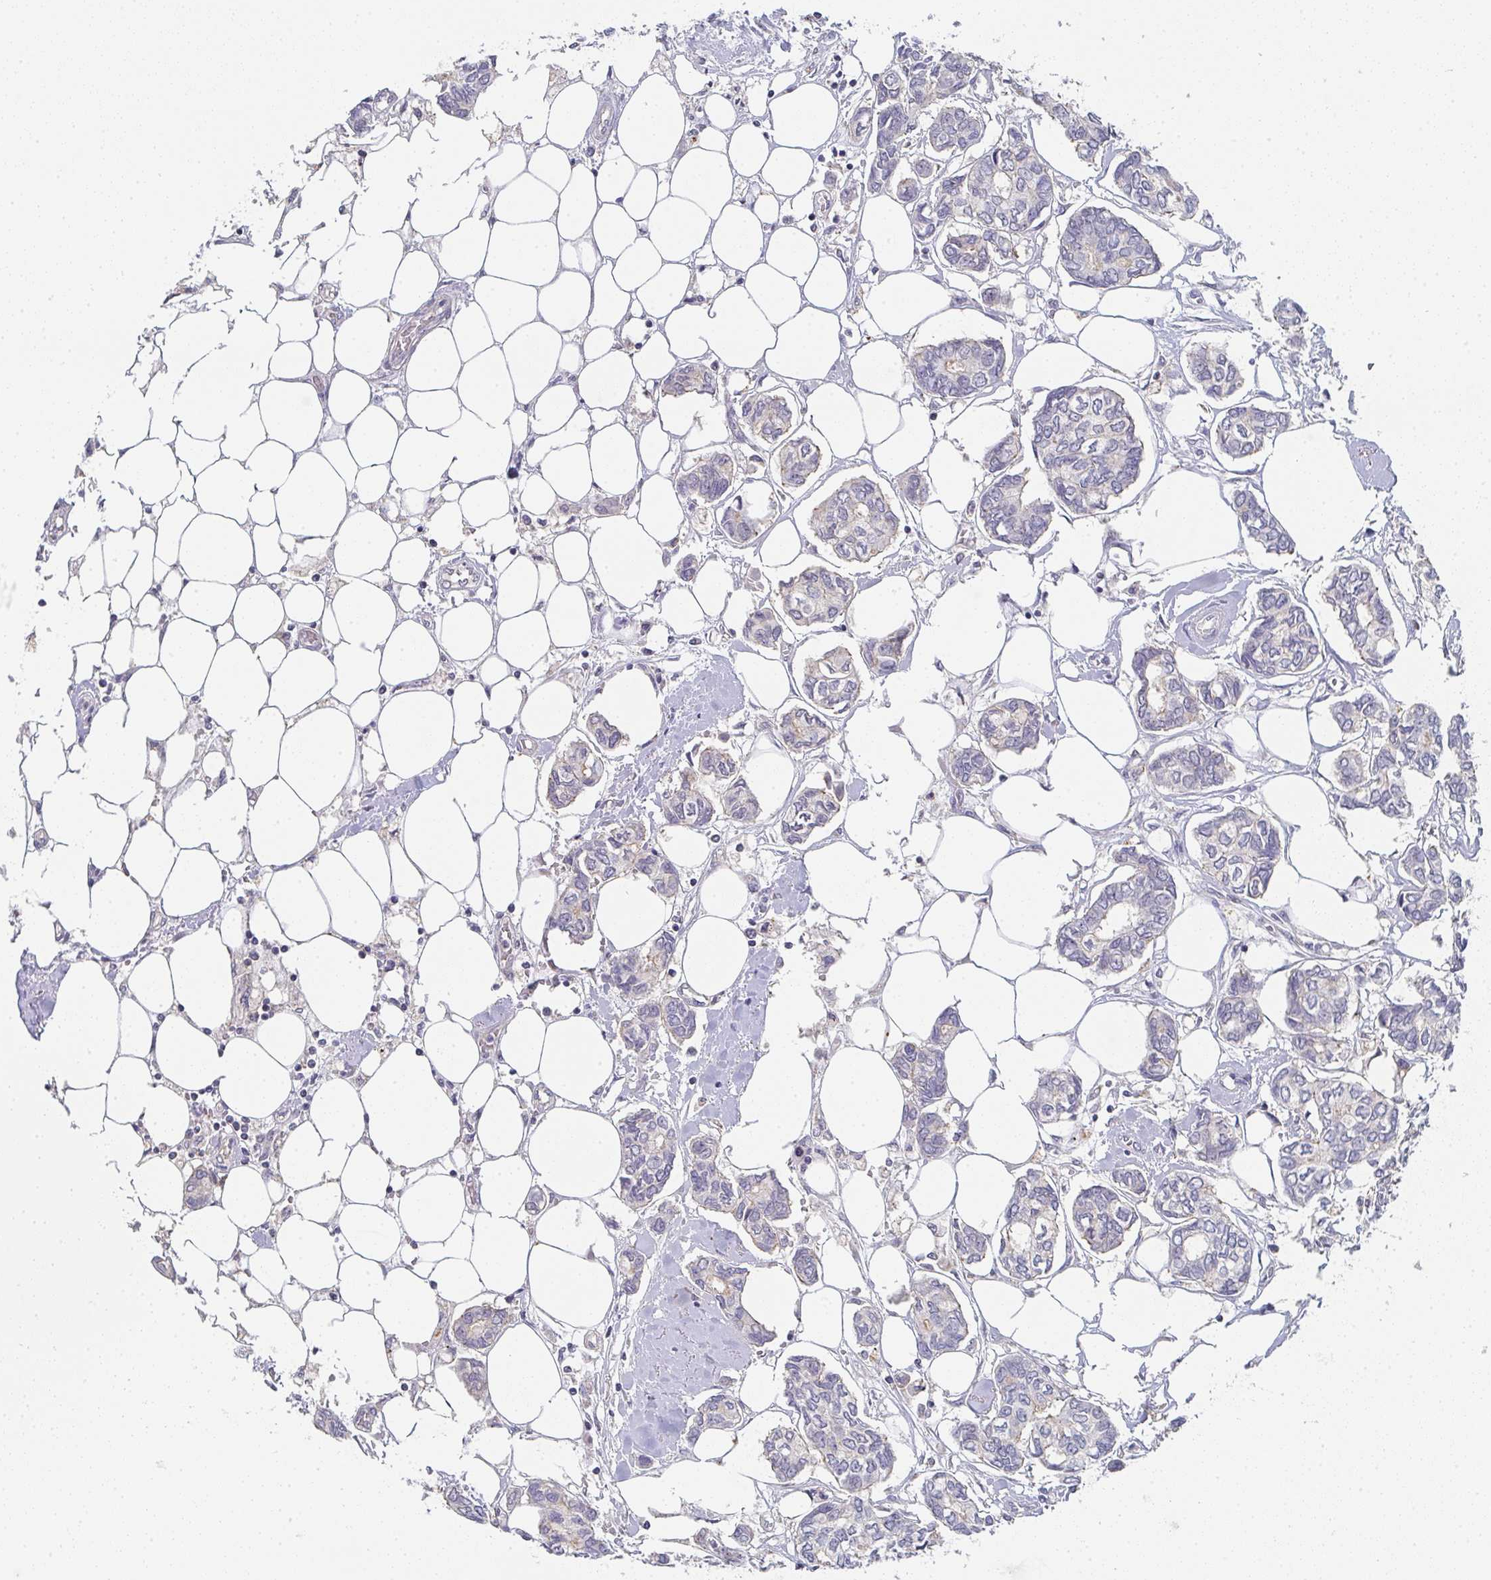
{"staining": {"intensity": "negative", "quantity": "none", "location": "none"}, "tissue": "breast cancer", "cell_type": "Tumor cells", "image_type": "cancer", "snomed": [{"axis": "morphology", "description": "Duct carcinoma"}, {"axis": "topography", "description": "Breast"}], "caption": "High power microscopy image of an immunohistochemistry image of intraductal carcinoma (breast), revealing no significant expression in tumor cells. (Brightfield microscopy of DAB (3,3'-diaminobenzidine) immunohistochemistry at high magnification).", "gene": "CHMP5", "patient": {"sex": "female", "age": 73}}